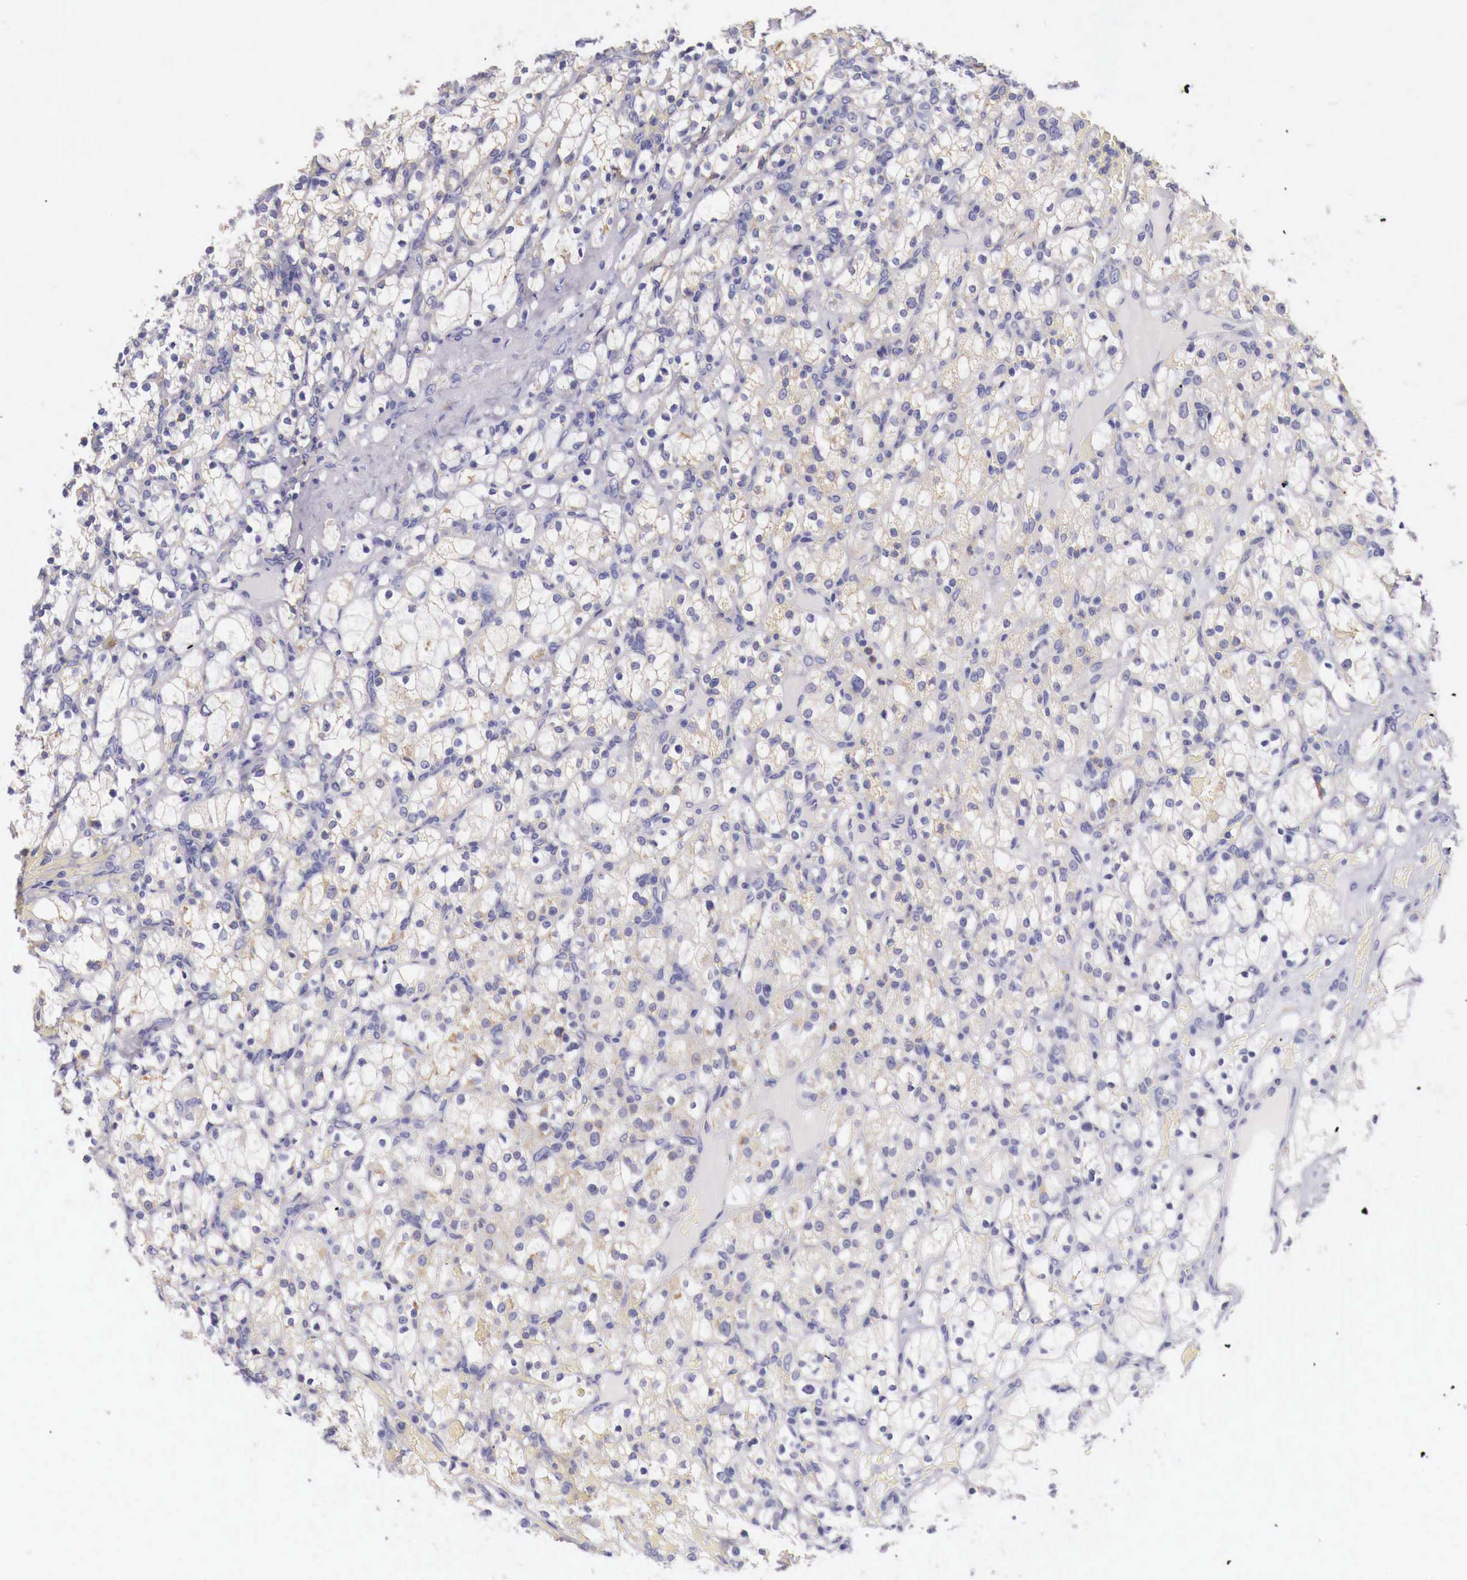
{"staining": {"intensity": "weak", "quantity": "25%-75%", "location": "cytoplasmic/membranous"}, "tissue": "renal cancer", "cell_type": "Tumor cells", "image_type": "cancer", "snomed": [{"axis": "morphology", "description": "Adenocarcinoma, NOS"}, {"axis": "topography", "description": "Kidney"}], "caption": "The photomicrograph exhibits a brown stain indicating the presence of a protein in the cytoplasmic/membranous of tumor cells in renal cancer.", "gene": "NREP", "patient": {"sex": "female", "age": 83}}